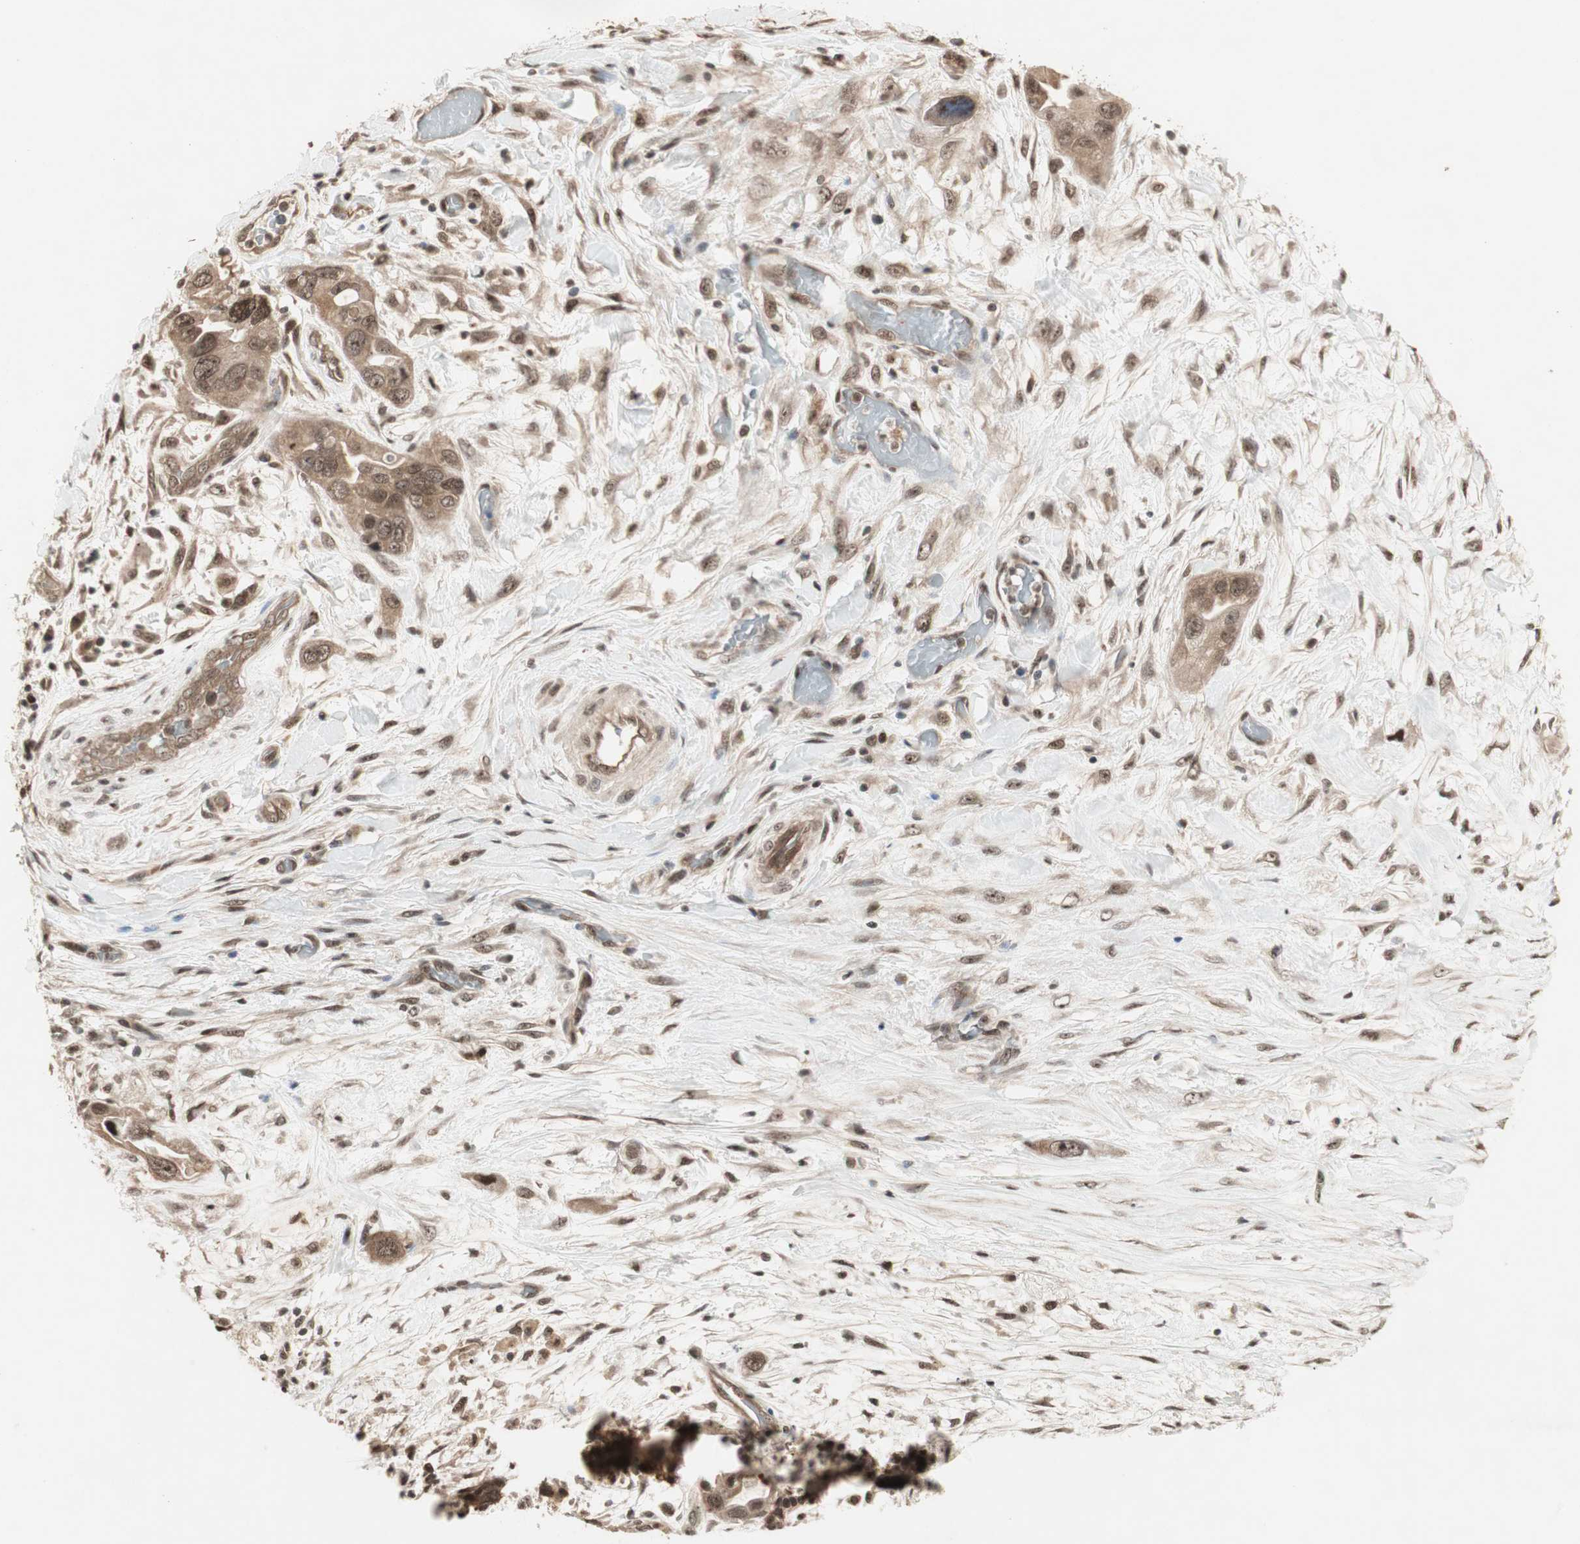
{"staining": {"intensity": "moderate", "quantity": ">75%", "location": "cytoplasmic/membranous,nuclear"}, "tissue": "pancreatic cancer", "cell_type": "Tumor cells", "image_type": "cancer", "snomed": [{"axis": "morphology", "description": "Adenocarcinoma, NOS"}, {"axis": "topography", "description": "Pancreas"}], "caption": "The photomicrograph shows immunohistochemical staining of pancreatic cancer. There is moderate cytoplasmic/membranous and nuclear expression is appreciated in about >75% of tumor cells.", "gene": "CSNK2B", "patient": {"sex": "female", "age": 77}}